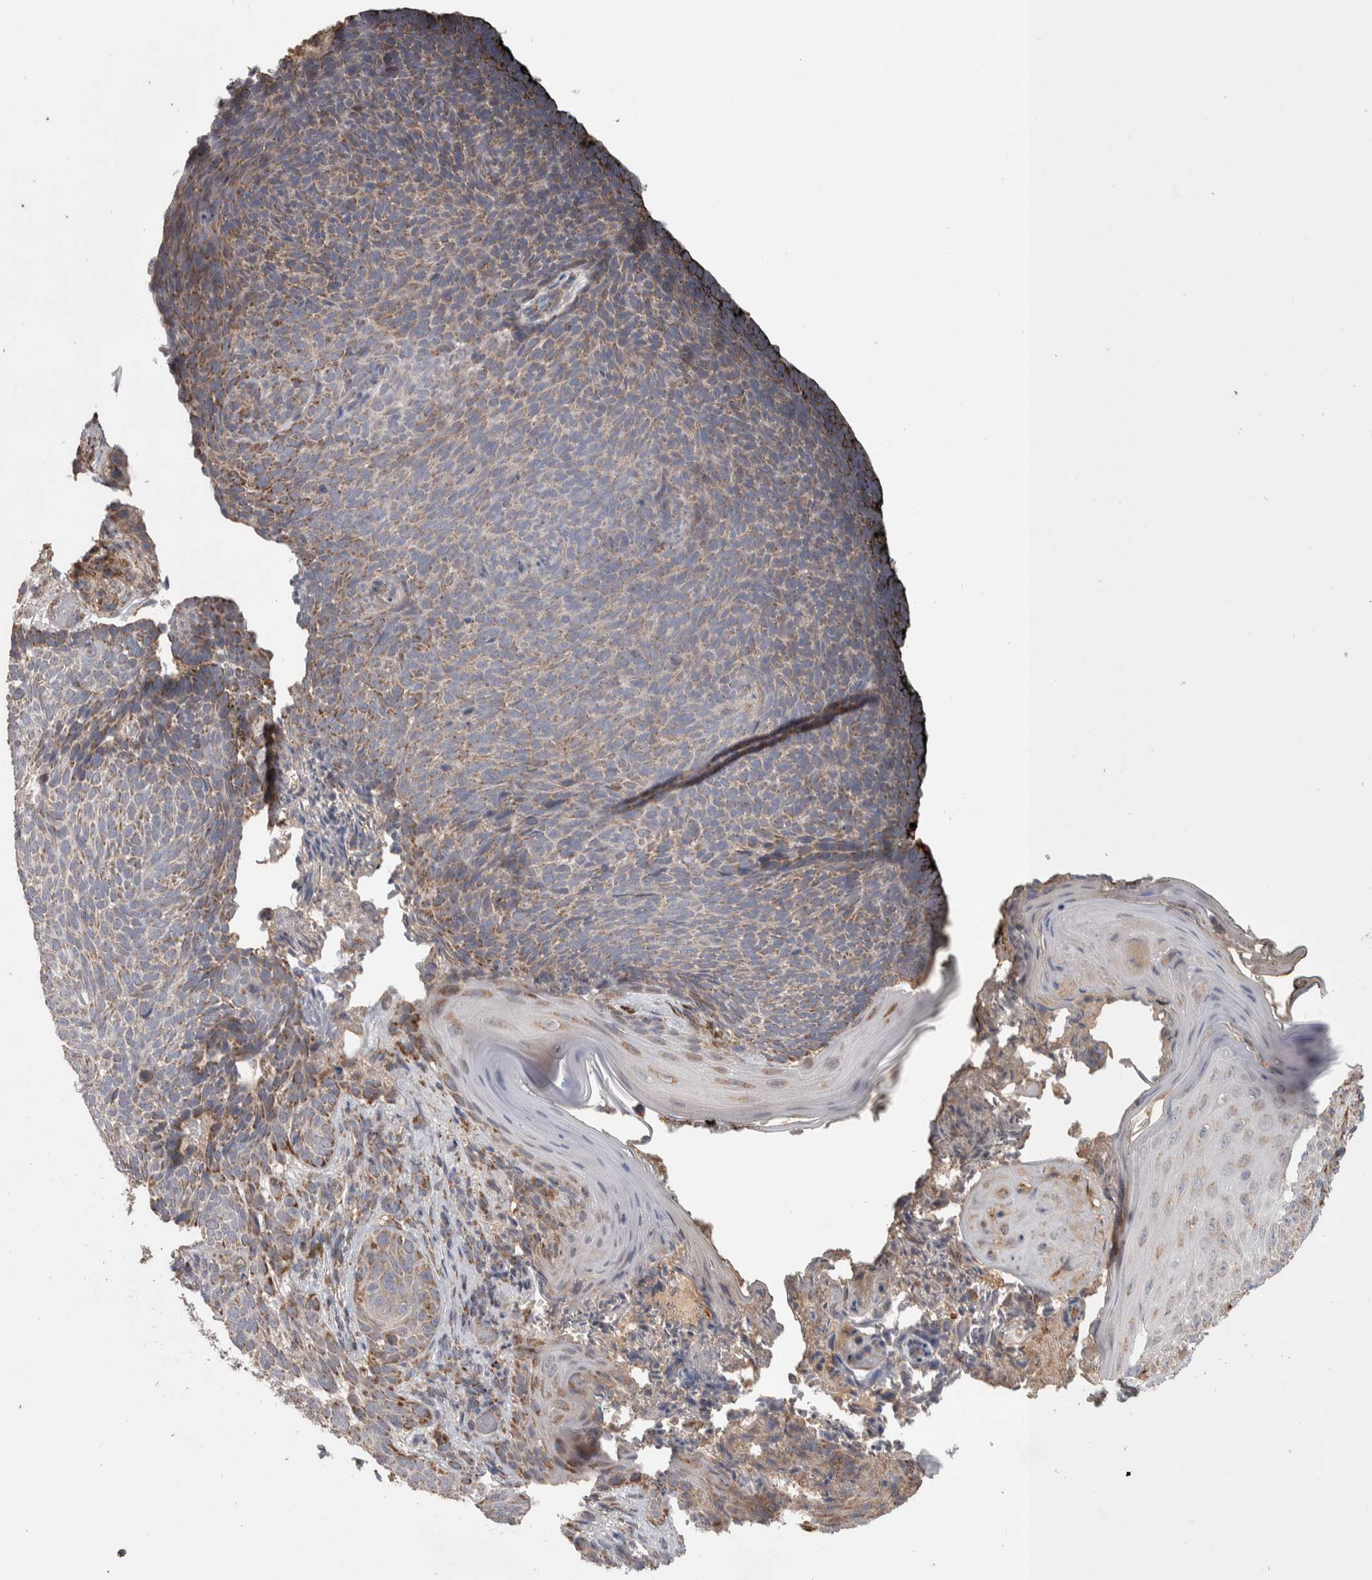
{"staining": {"intensity": "weak", "quantity": ">75%", "location": "cytoplasmic/membranous"}, "tissue": "skin cancer", "cell_type": "Tumor cells", "image_type": "cancer", "snomed": [{"axis": "morphology", "description": "Basal cell carcinoma"}, {"axis": "topography", "description": "Skin"}], "caption": "Protein analysis of basal cell carcinoma (skin) tissue exhibits weak cytoplasmic/membranous staining in about >75% of tumor cells.", "gene": "SCO1", "patient": {"sex": "male", "age": 61}}